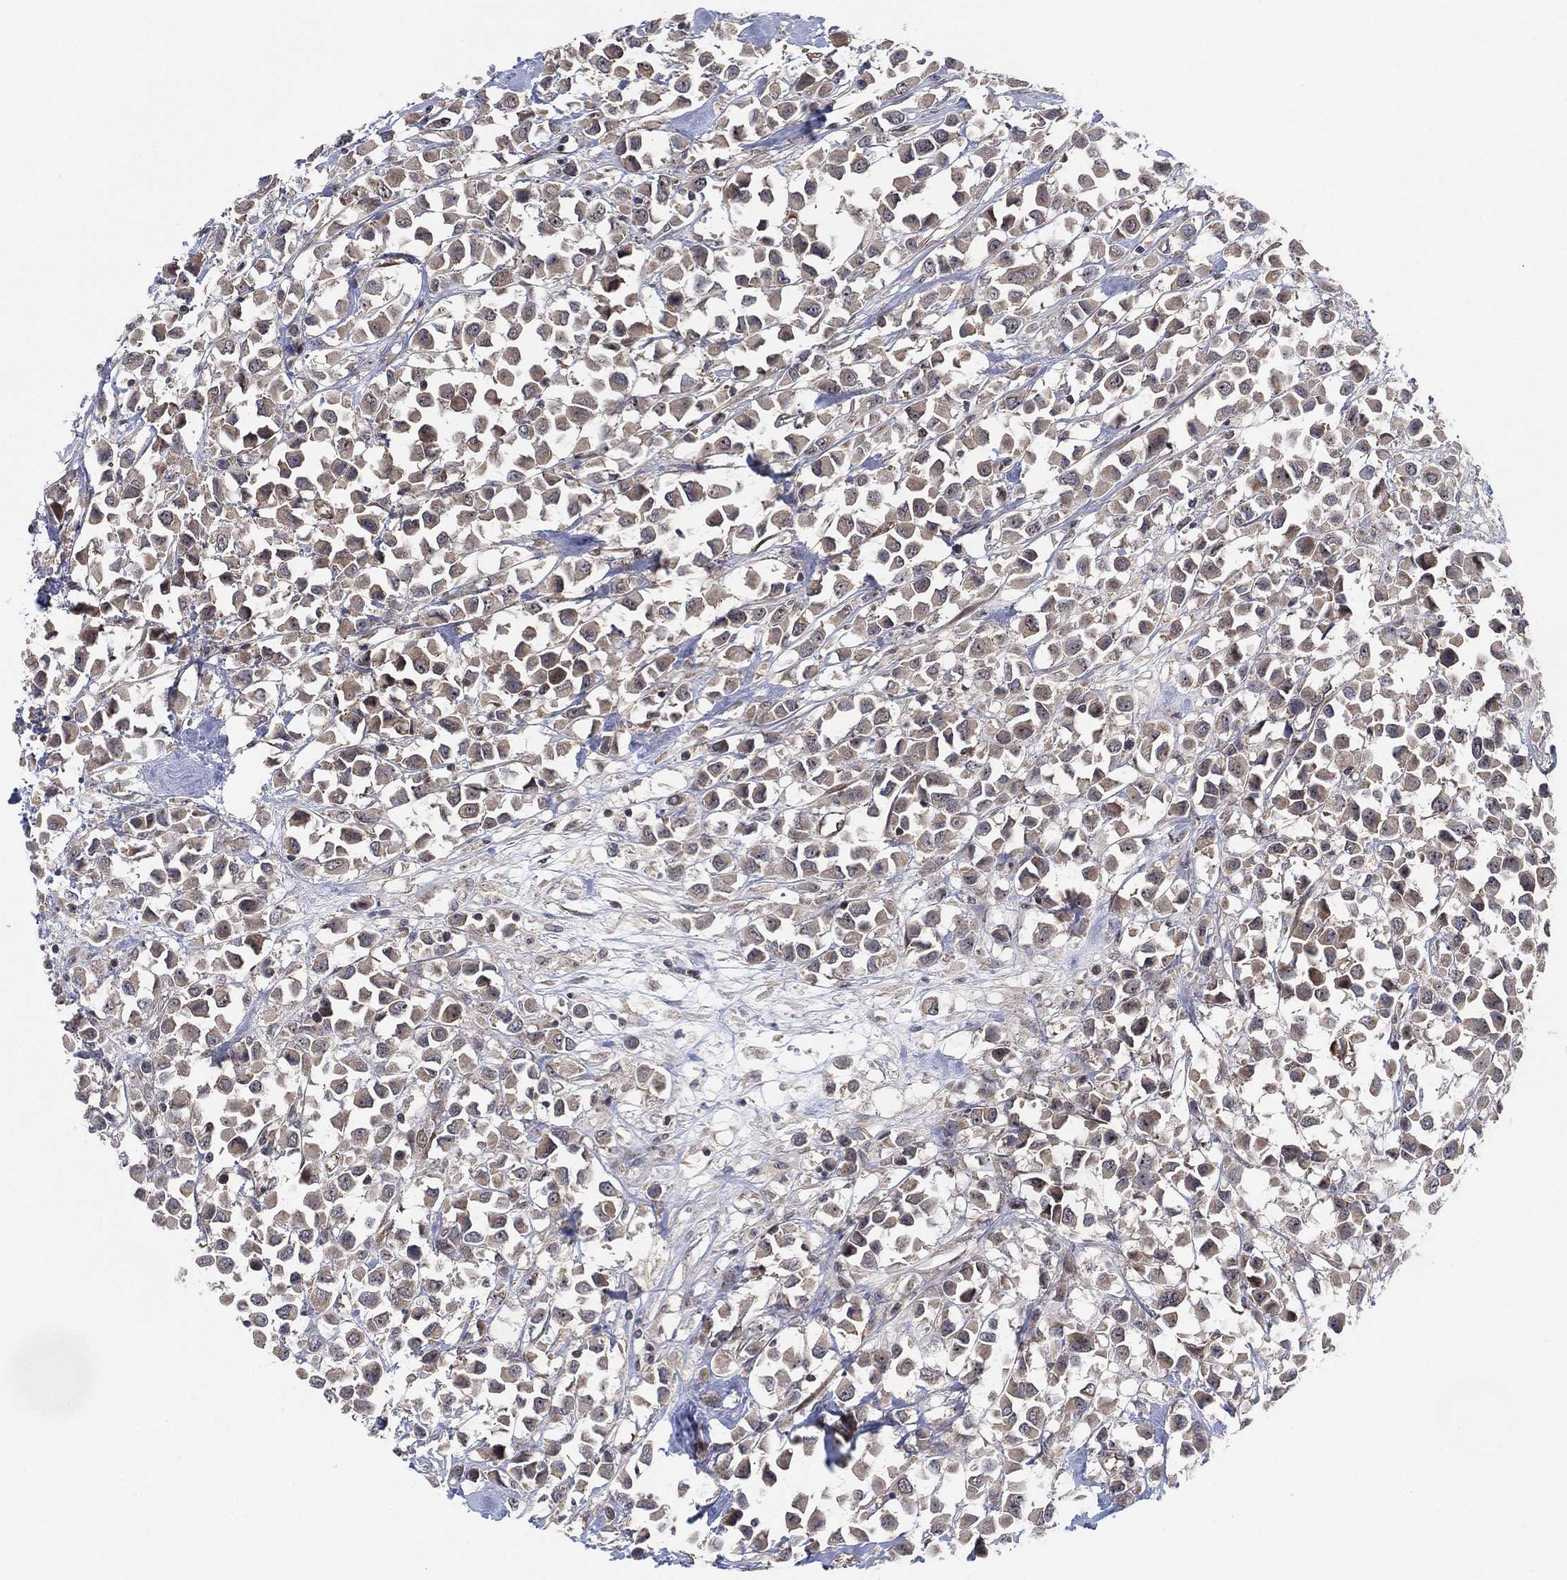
{"staining": {"intensity": "negative", "quantity": "none", "location": "none"}, "tissue": "breast cancer", "cell_type": "Tumor cells", "image_type": "cancer", "snomed": [{"axis": "morphology", "description": "Duct carcinoma"}, {"axis": "topography", "description": "Breast"}], "caption": "IHC micrograph of breast cancer stained for a protein (brown), which displays no expression in tumor cells.", "gene": "TMCO1", "patient": {"sex": "female", "age": 61}}